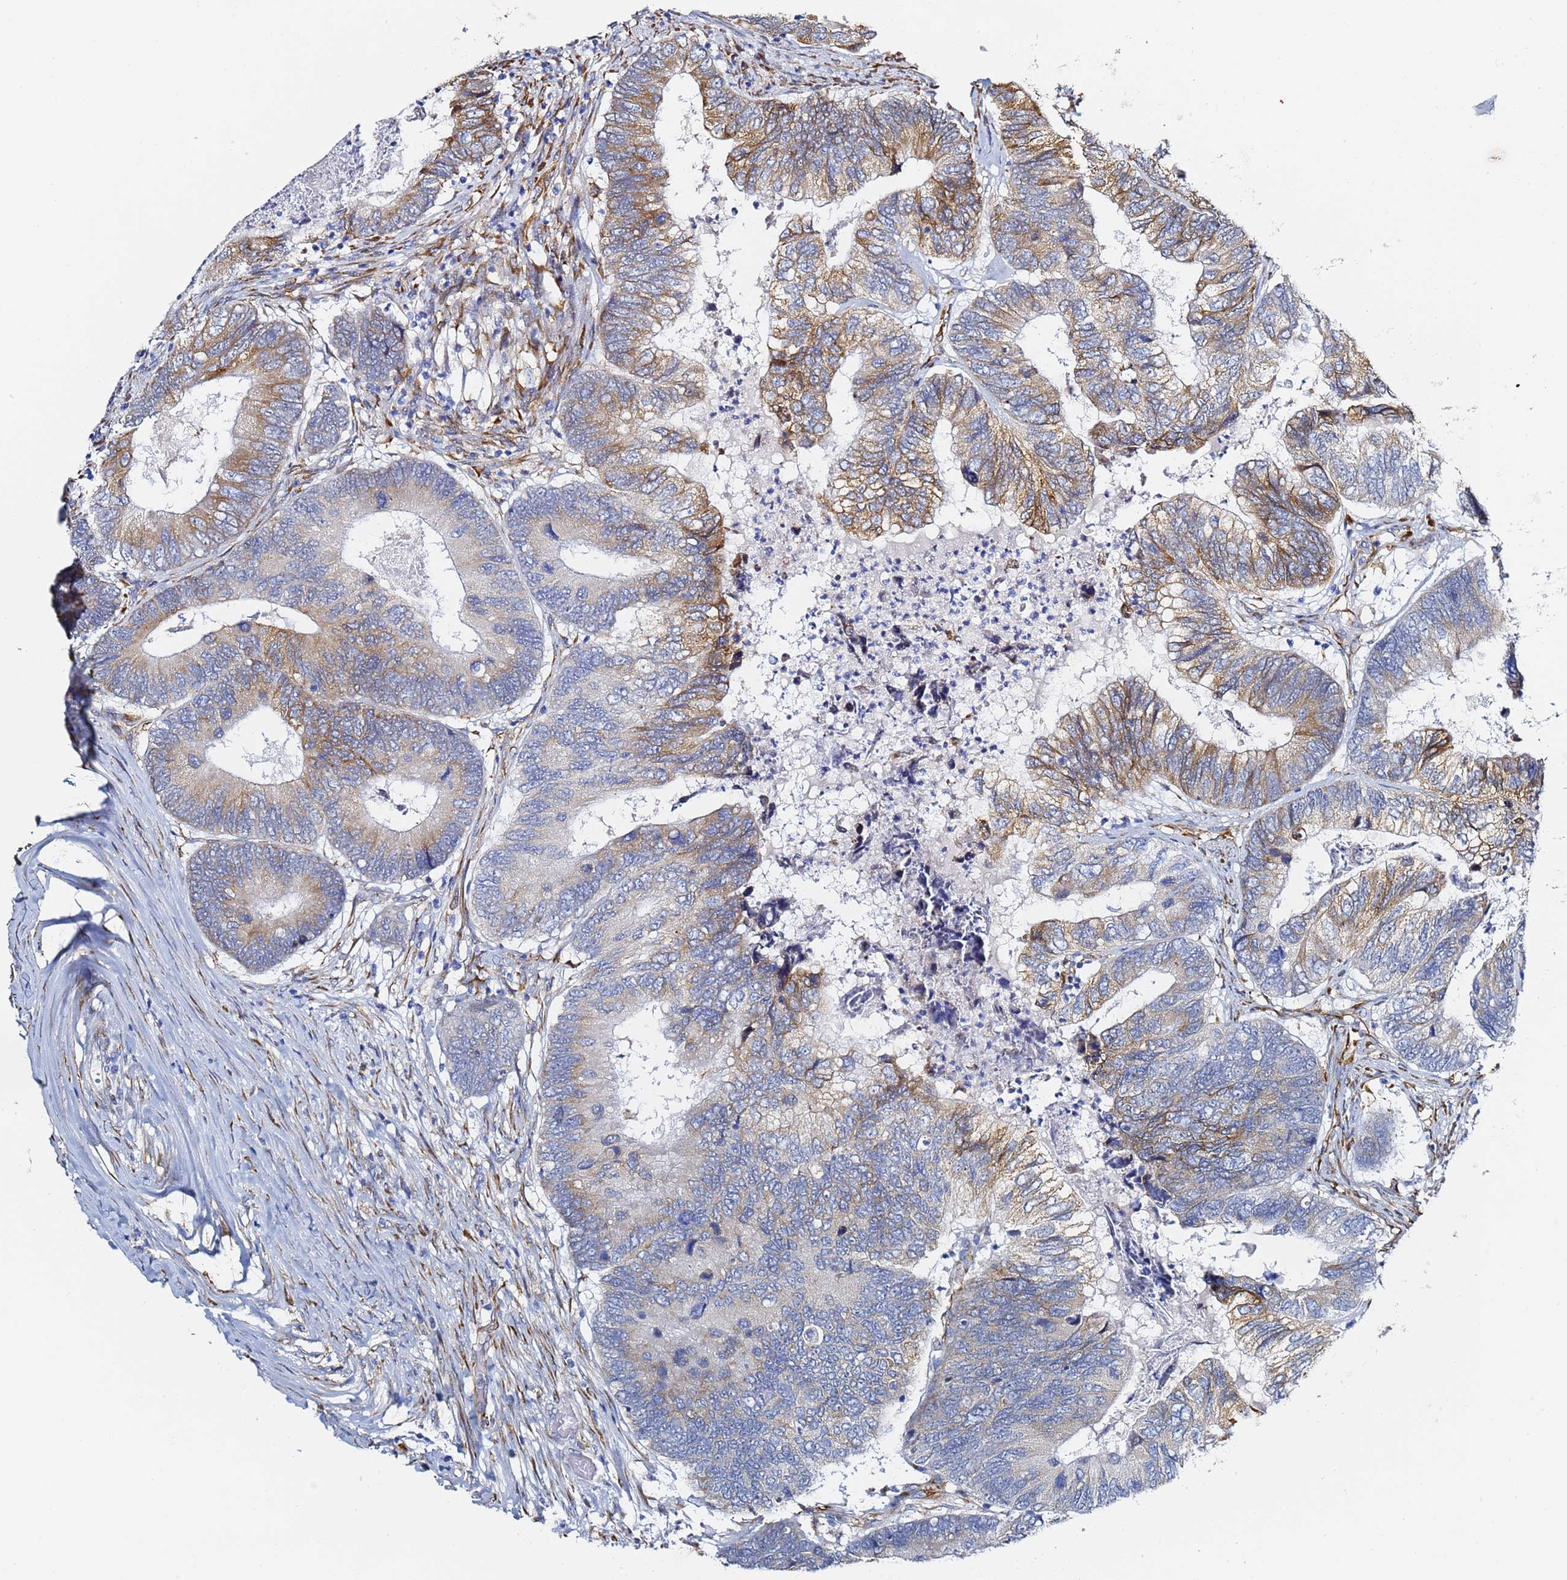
{"staining": {"intensity": "moderate", "quantity": "<25%", "location": "cytoplasmic/membranous"}, "tissue": "colorectal cancer", "cell_type": "Tumor cells", "image_type": "cancer", "snomed": [{"axis": "morphology", "description": "Adenocarcinoma, NOS"}, {"axis": "topography", "description": "Colon"}], "caption": "IHC (DAB (3,3'-diaminobenzidine)) staining of adenocarcinoma (colorectal) reveals moderate cytoplasmic/membranous protein positivity in approximately <25% of tumor cells.", "gene": "GDAP2", "patient": {"sex": "female", "age": 67}}